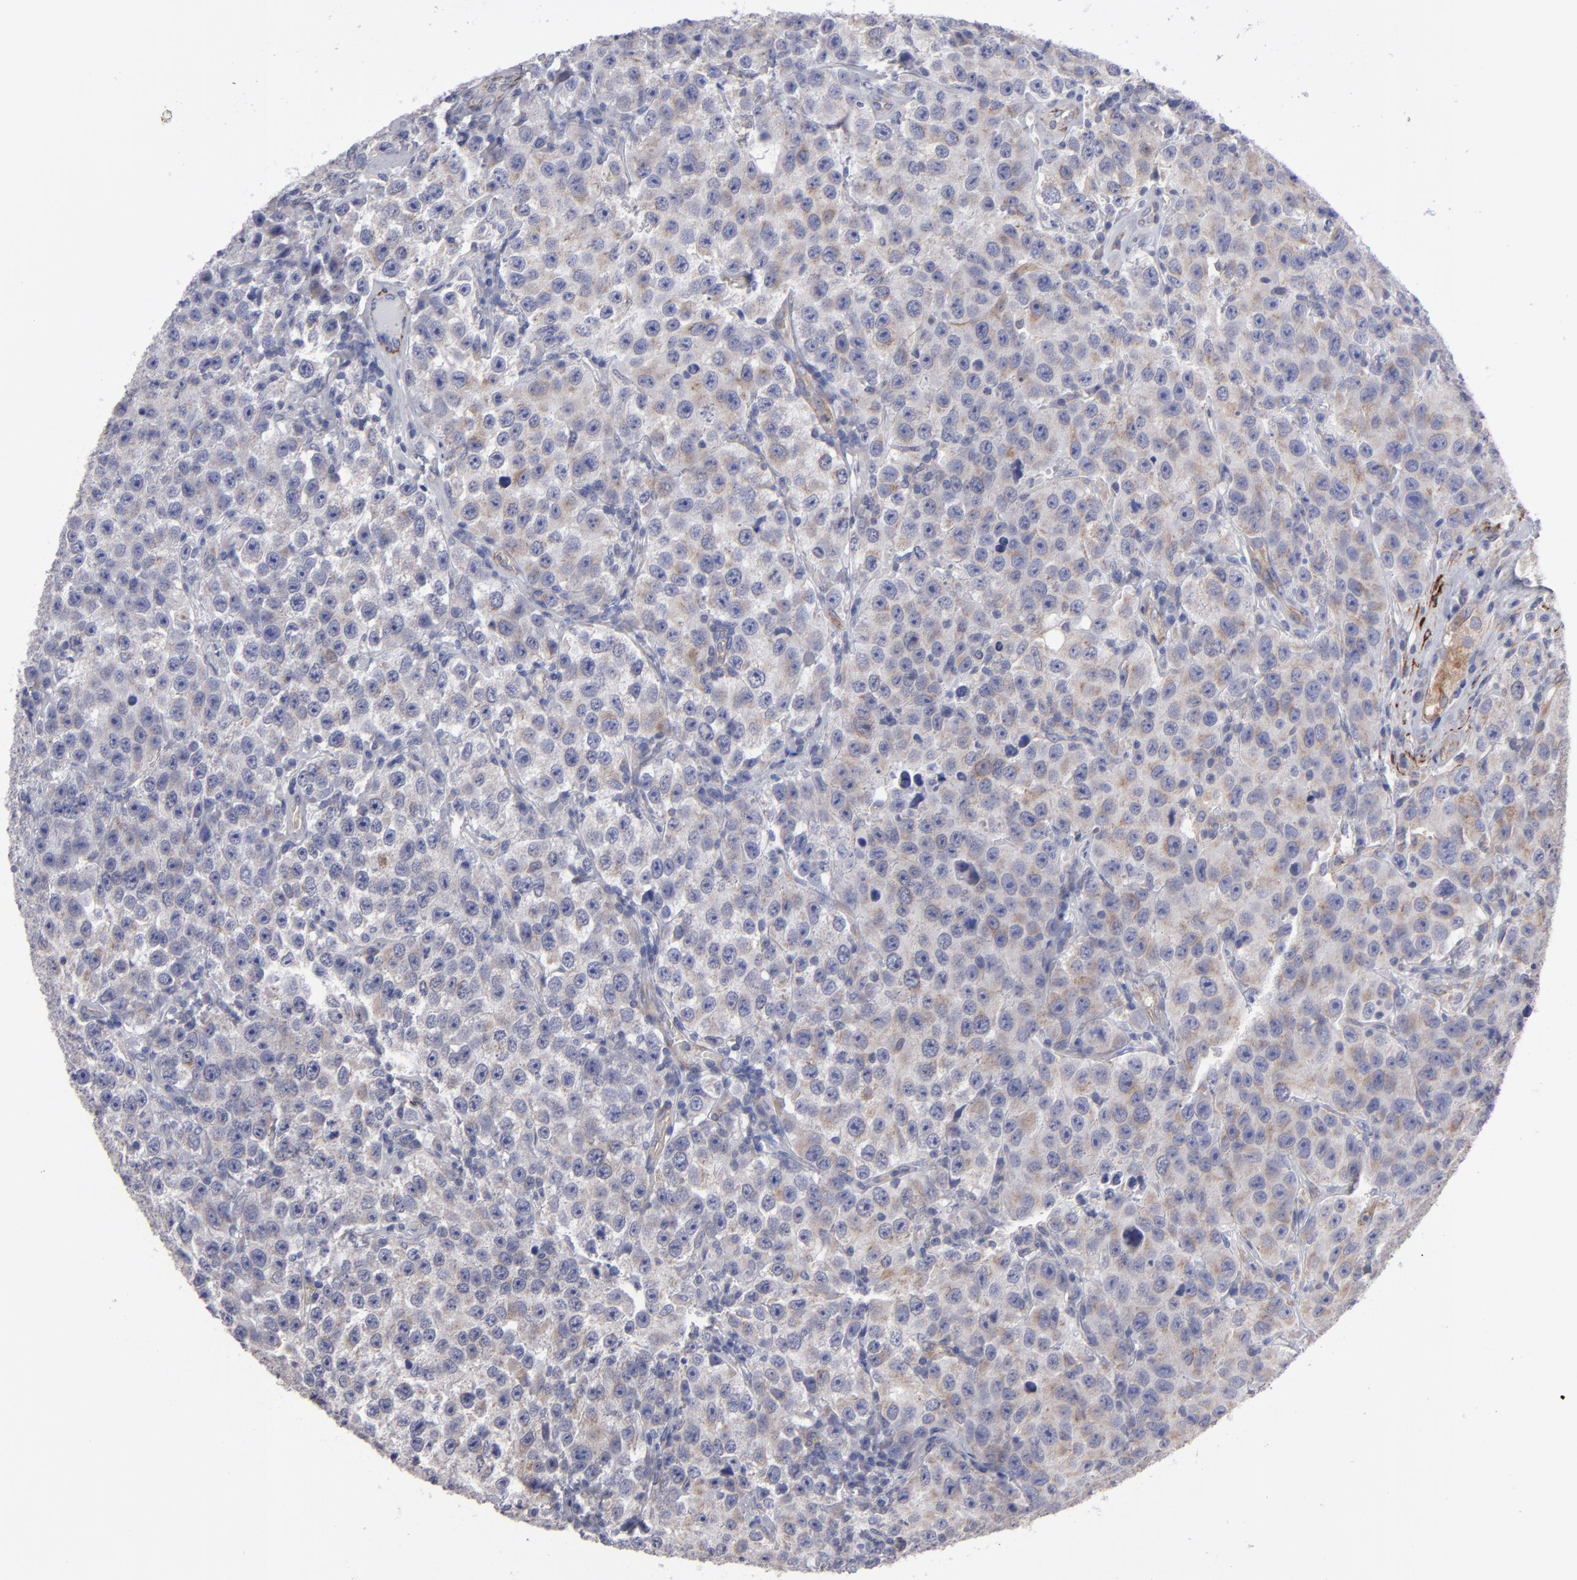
{"staining": {"intensity": "weak", "quantity": "25%-75%", "location": "cytoplasmic/membranous"}, "tissue": "testis cancer", "cell_type": "Tumor cells", "image_type": "cancer", "snomed": [{"axis": "morphology", "description": "Seminoma, NOS"}, {"axis": "topography", "description": "Testis"}], "caption": "About 25%-75% of tumor cells in human testis cancer show weak cytoplasmic/membranous protein positivity as visualized by brown immunohistochemical staining.", "gene": "SLMAP", "patient": {"sex": "male", "age": 52}}